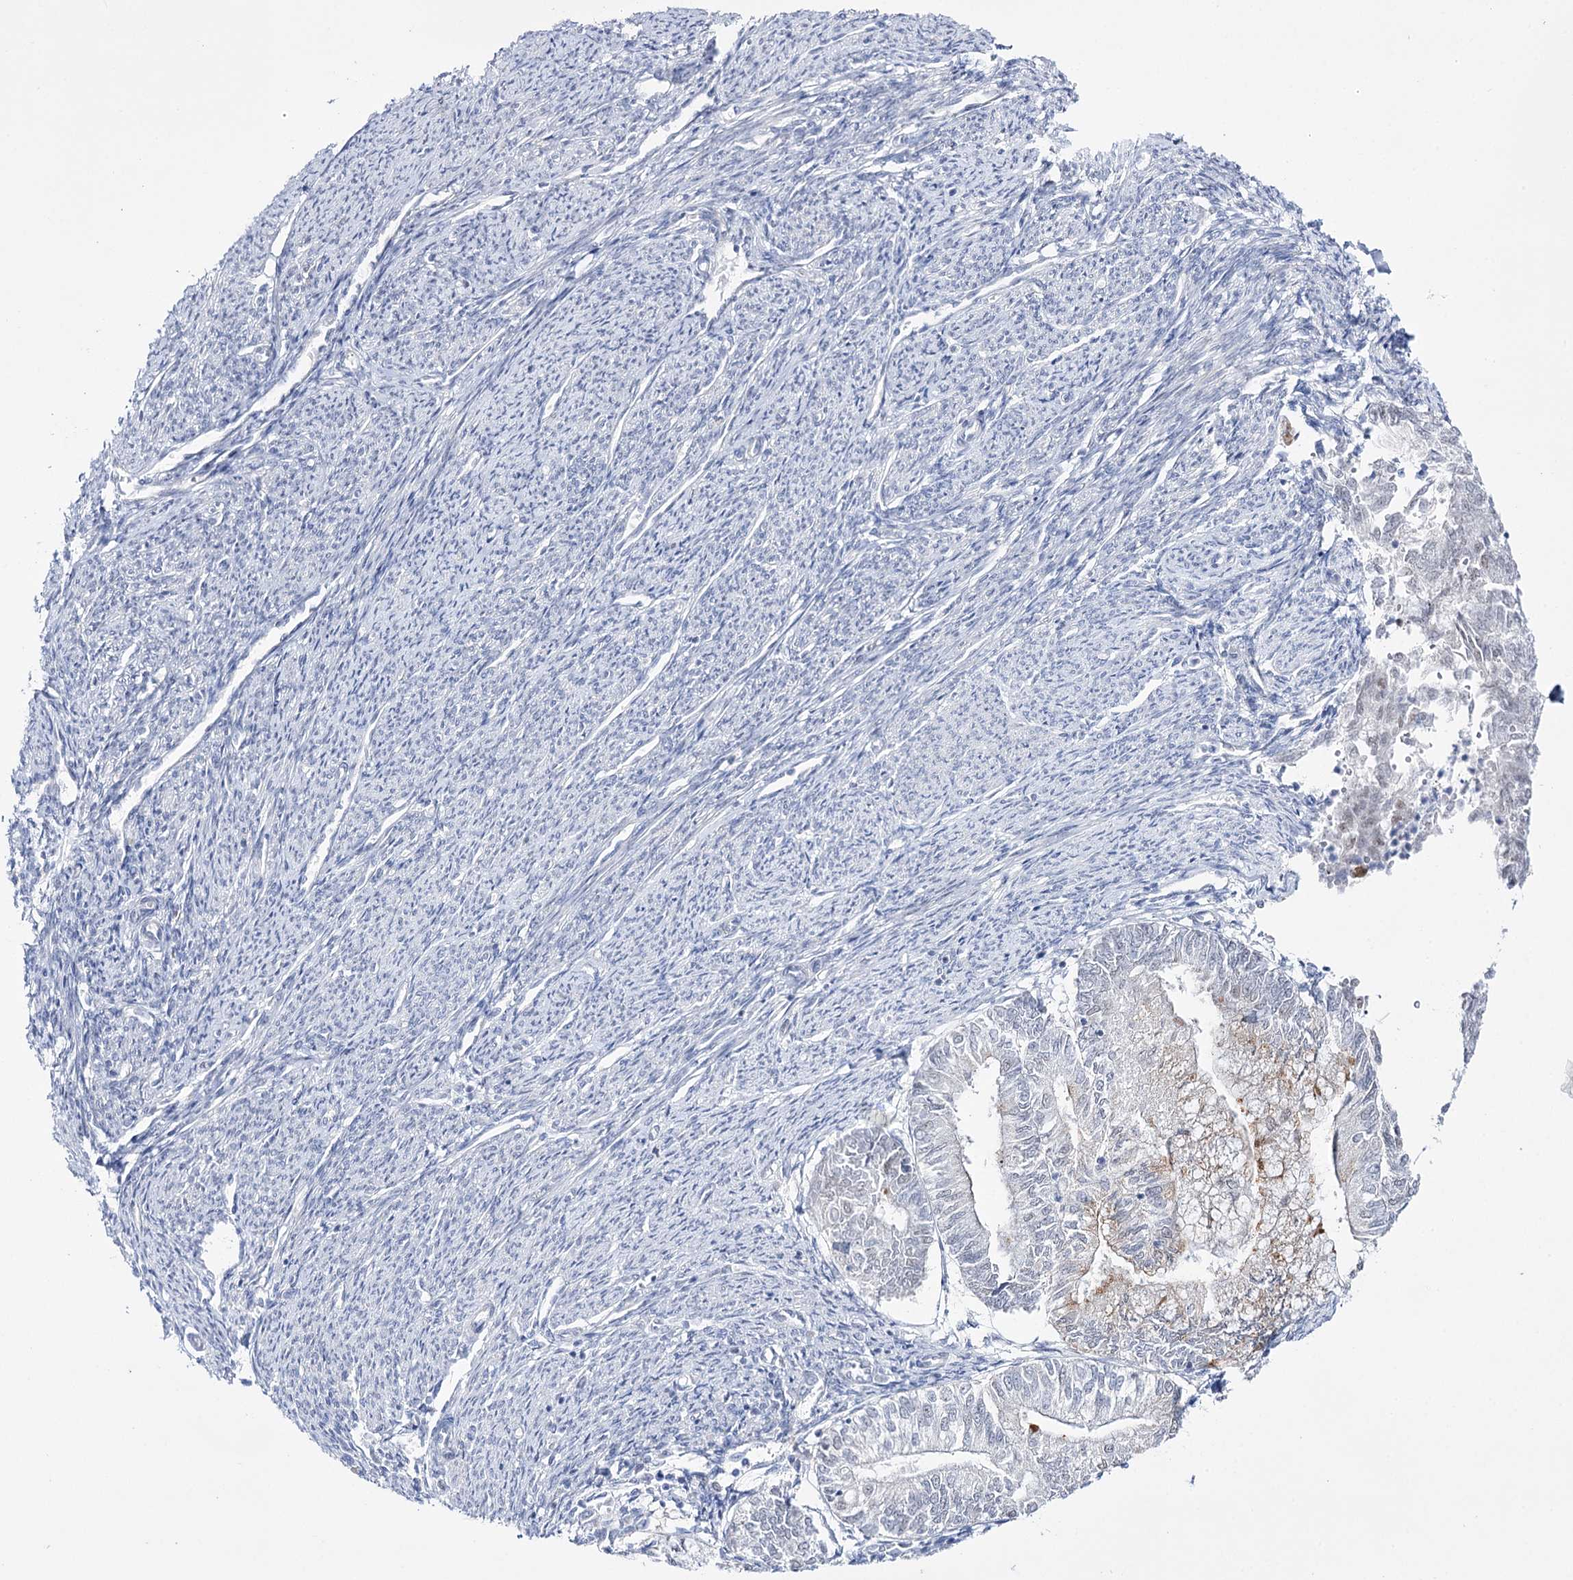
{"staining": {"intensity": "negative", "quantity": "none", "location": "none"}, "tissue": "smooth muscle", "cell_type": "Smooth muscle cells", "image_type": "normal", "snomed": [{"axis": "morphology", "description": "Normal tissue, NOS"}, {"axis": "topography", "description": "Smooth muscle"}, {"axis": "topography", "description": "Uterus"}], "caption": "High magnification brightfield microscopy of benign smooth muscle stained with DAB (3,3'-diaminobenzidine) (brown) and counterstained with hematoxylin (blue): smooth muscle cells show no significant positivity. Brightfield microscopy of immunohistochemistry stained with DAB (3,3'-diaminobenzidine) (brown) and hematoxylin (blue), captured at high magnification.", "gene": "RBM15B", "patient": {"sex": "female", "age": 59}}